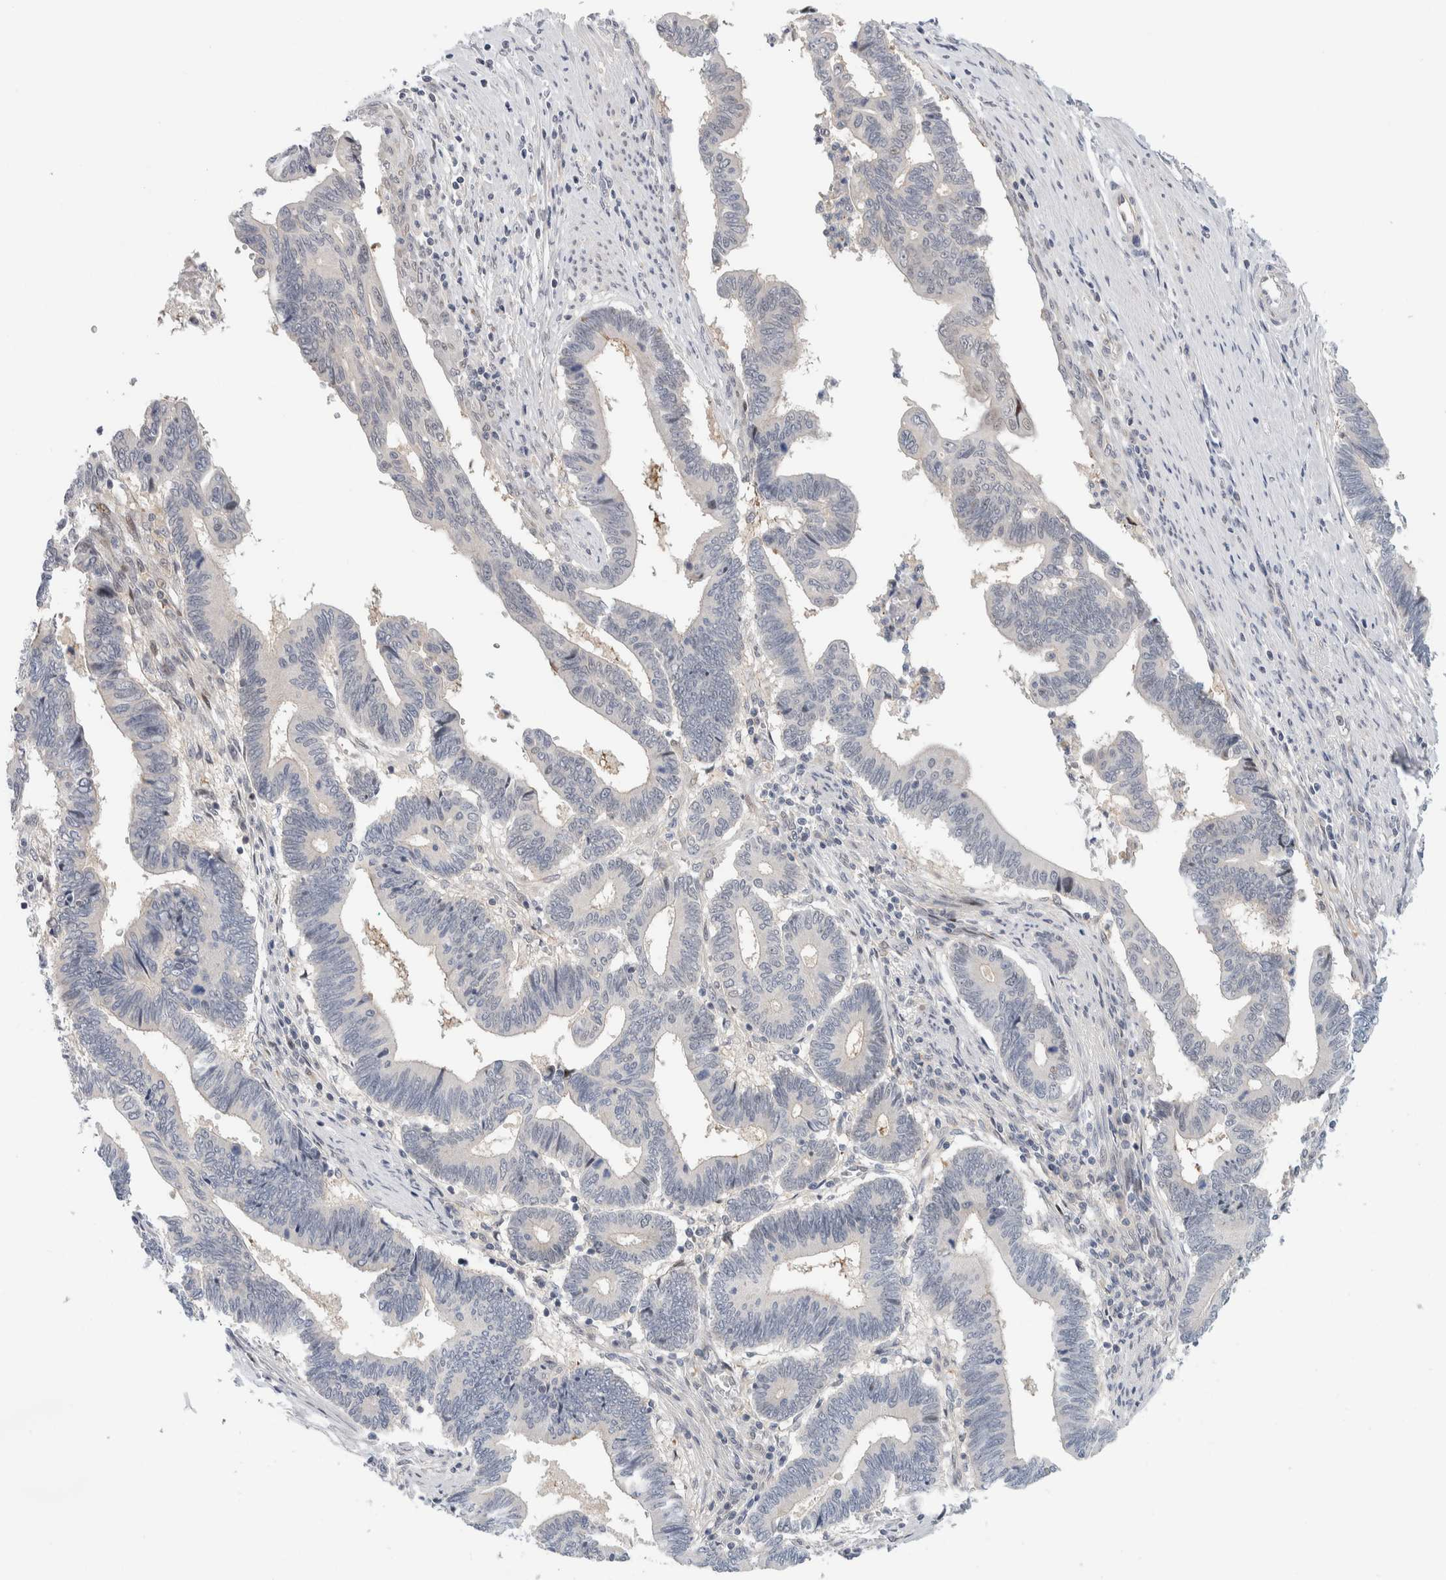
{"staining": {"intensity": "negative", "quantity": "none", "location": "none"}, "tissue": "pancreatic cancer", "cell_type": "Tumor cells", "image_type": "cancer", "snomed": [{"axis": "morphology", "description": "Adenocarcinoma, NOS"}, {"axis": "topography", "description": "Pancreas"}], "caption": "Pancreatic cancer was stained to show a protein in brown. There is no significant staining in tumor cells.", "gene": "NCR3LG1", "patient": {"sex": "female", "age": 70}}